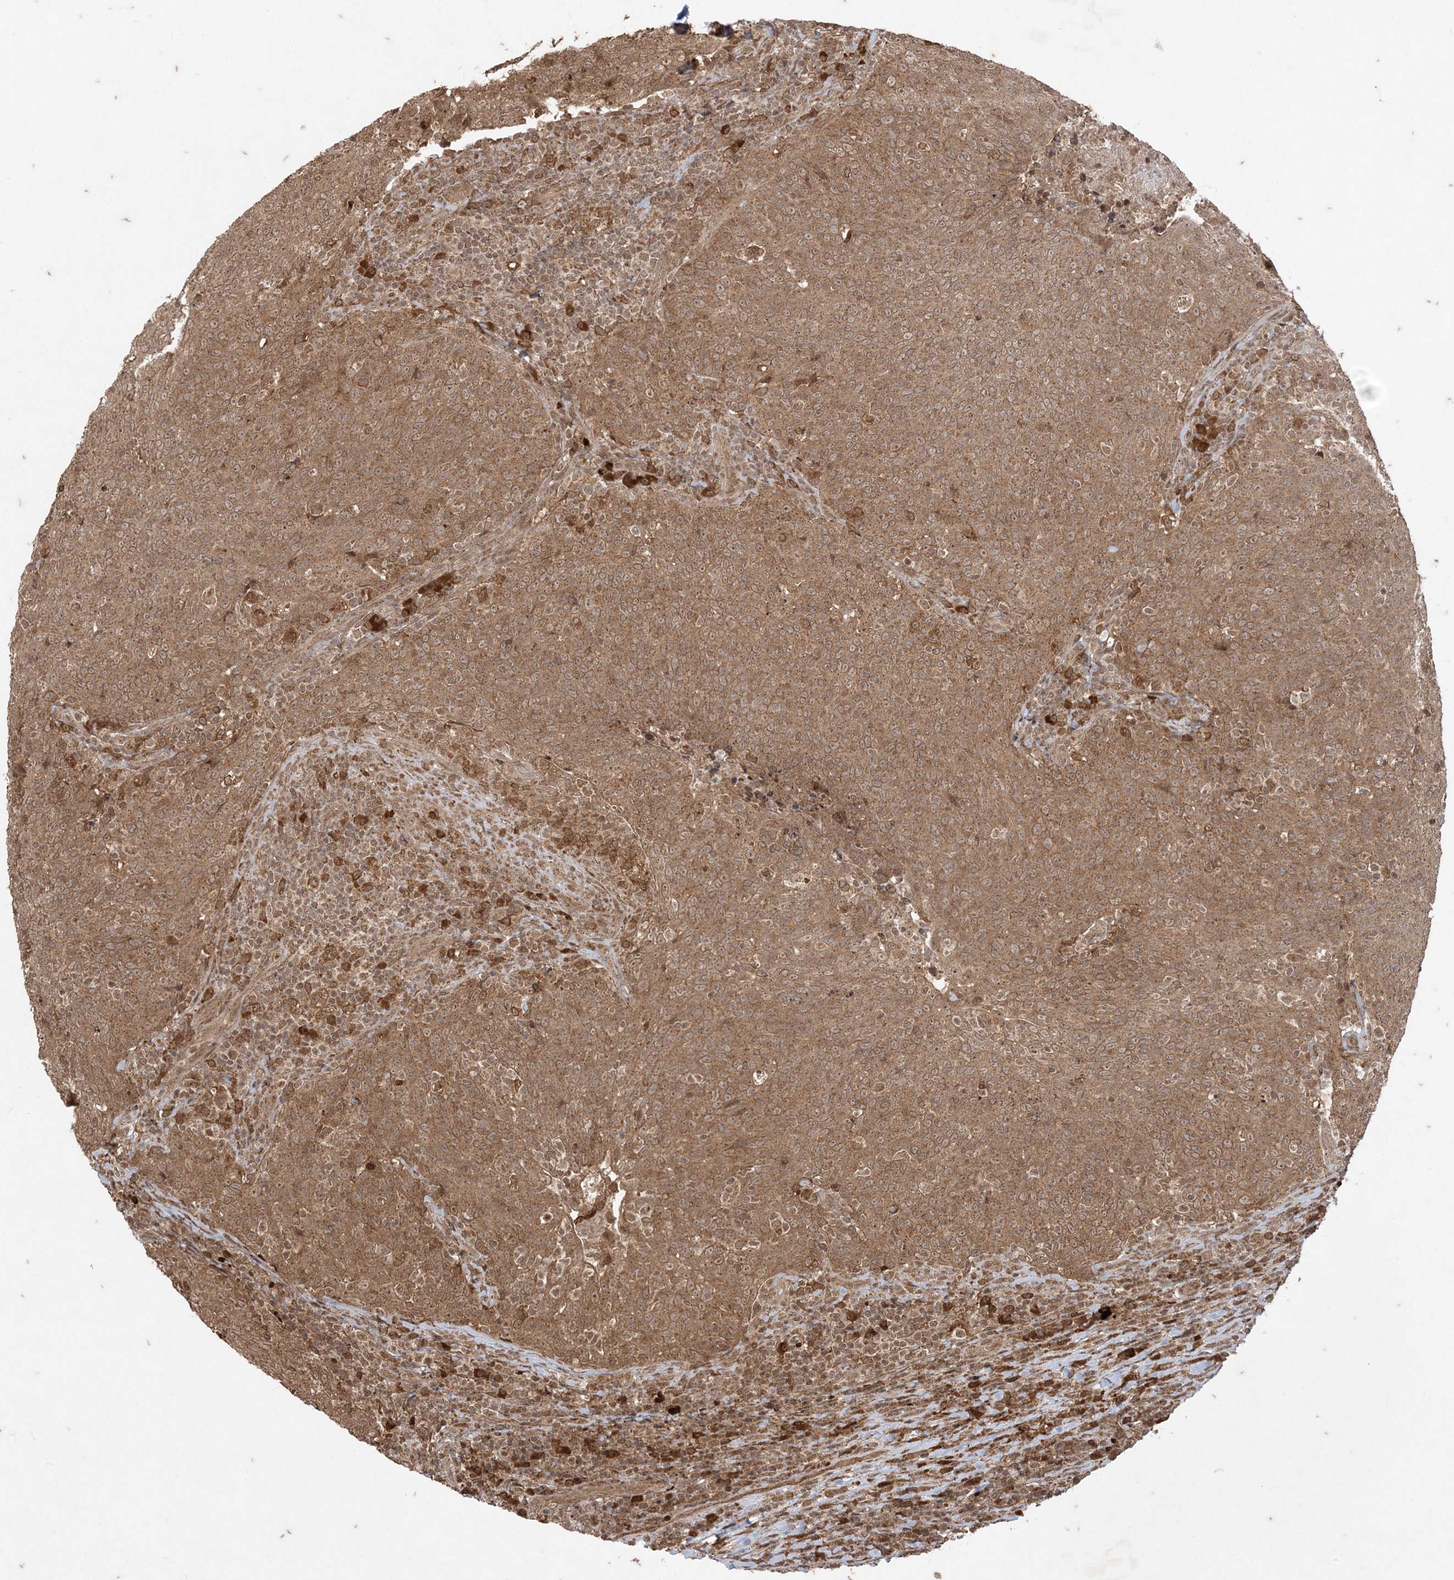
{"staining": {"intensity": "moderate", "quantity": ">75%", "location": "cytoplasmic/membranous"}, "tissue": "head and neck cancer", "cell_type": "Tumor cells", "image_type": "cancer", "snomed": [{"axis": "morphology", "description": "Squamous cell carcinoma, NOS"}, {"axis": "morphology", "description": "Squamous cell carcinoma, metastatic, NOS"}, {"axis": "topography", "description": "Lymph node"}, {"axis": "topography", "description": "Head-Neck"}], "caption": "Tumor cells show medium levels of moderate cytoplasmic/membranous staining in about >75% of cells in human head and neck metastatic squamous cell carcinoma.", "gene": "RRAS", "patient": {"sex": "male", "age": 62}}